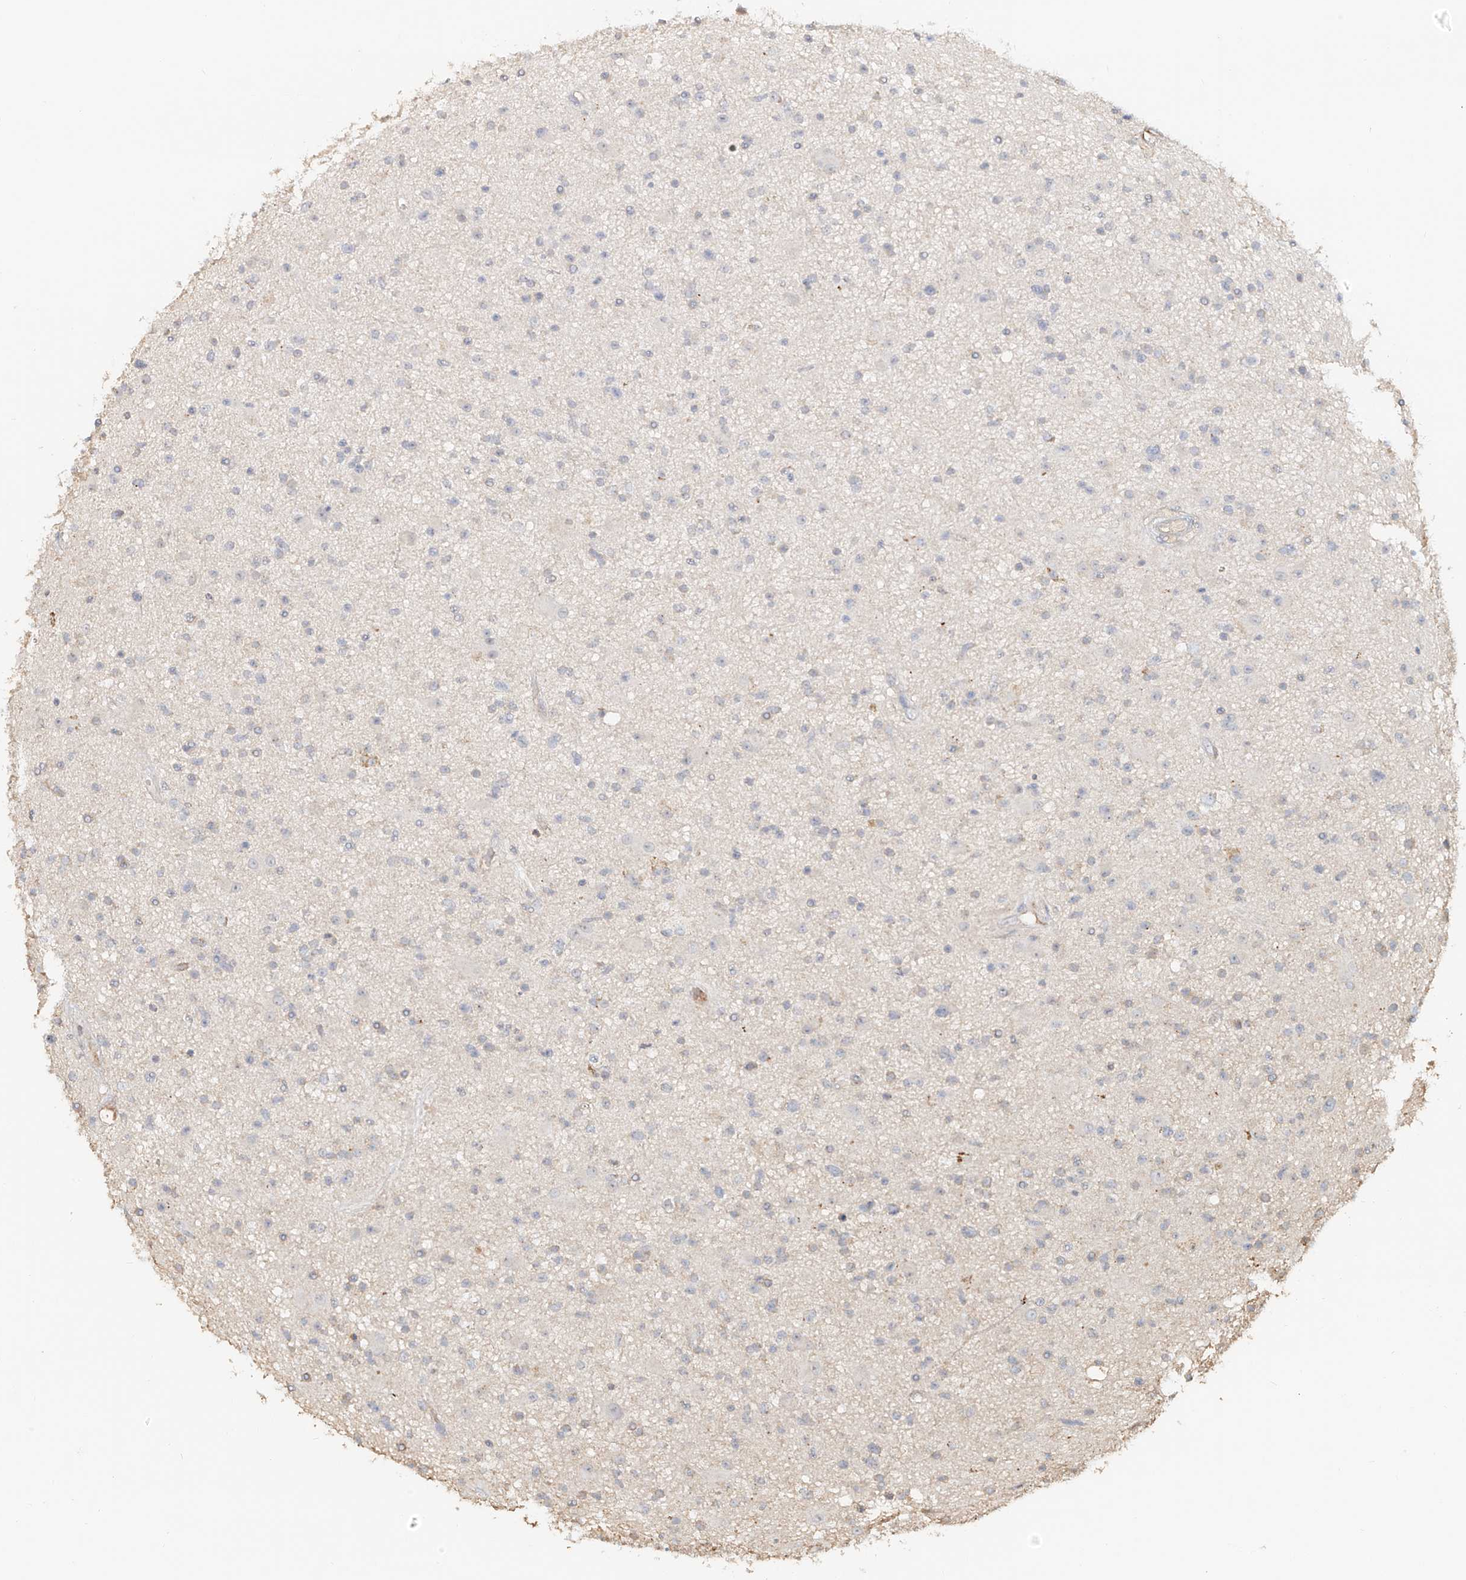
{"staining": {"intensity": "negative", "quantity": "none", "location": "none"}, "tissue": "glioma", "cell_type": "Tumor cells", "image_type": "cancer", "snomed": [{"axis": "morphology", "description": "Glioma, malignant, High grade"}, {"axis": "topography", "description": "Brain"}], "caption": "This is an IHC micrograph of human high-grade glioma (malignant). There is no positivity in tumor cells.", "gene": "NPHS1", "patient": {"sex": "male", "age": 33}}